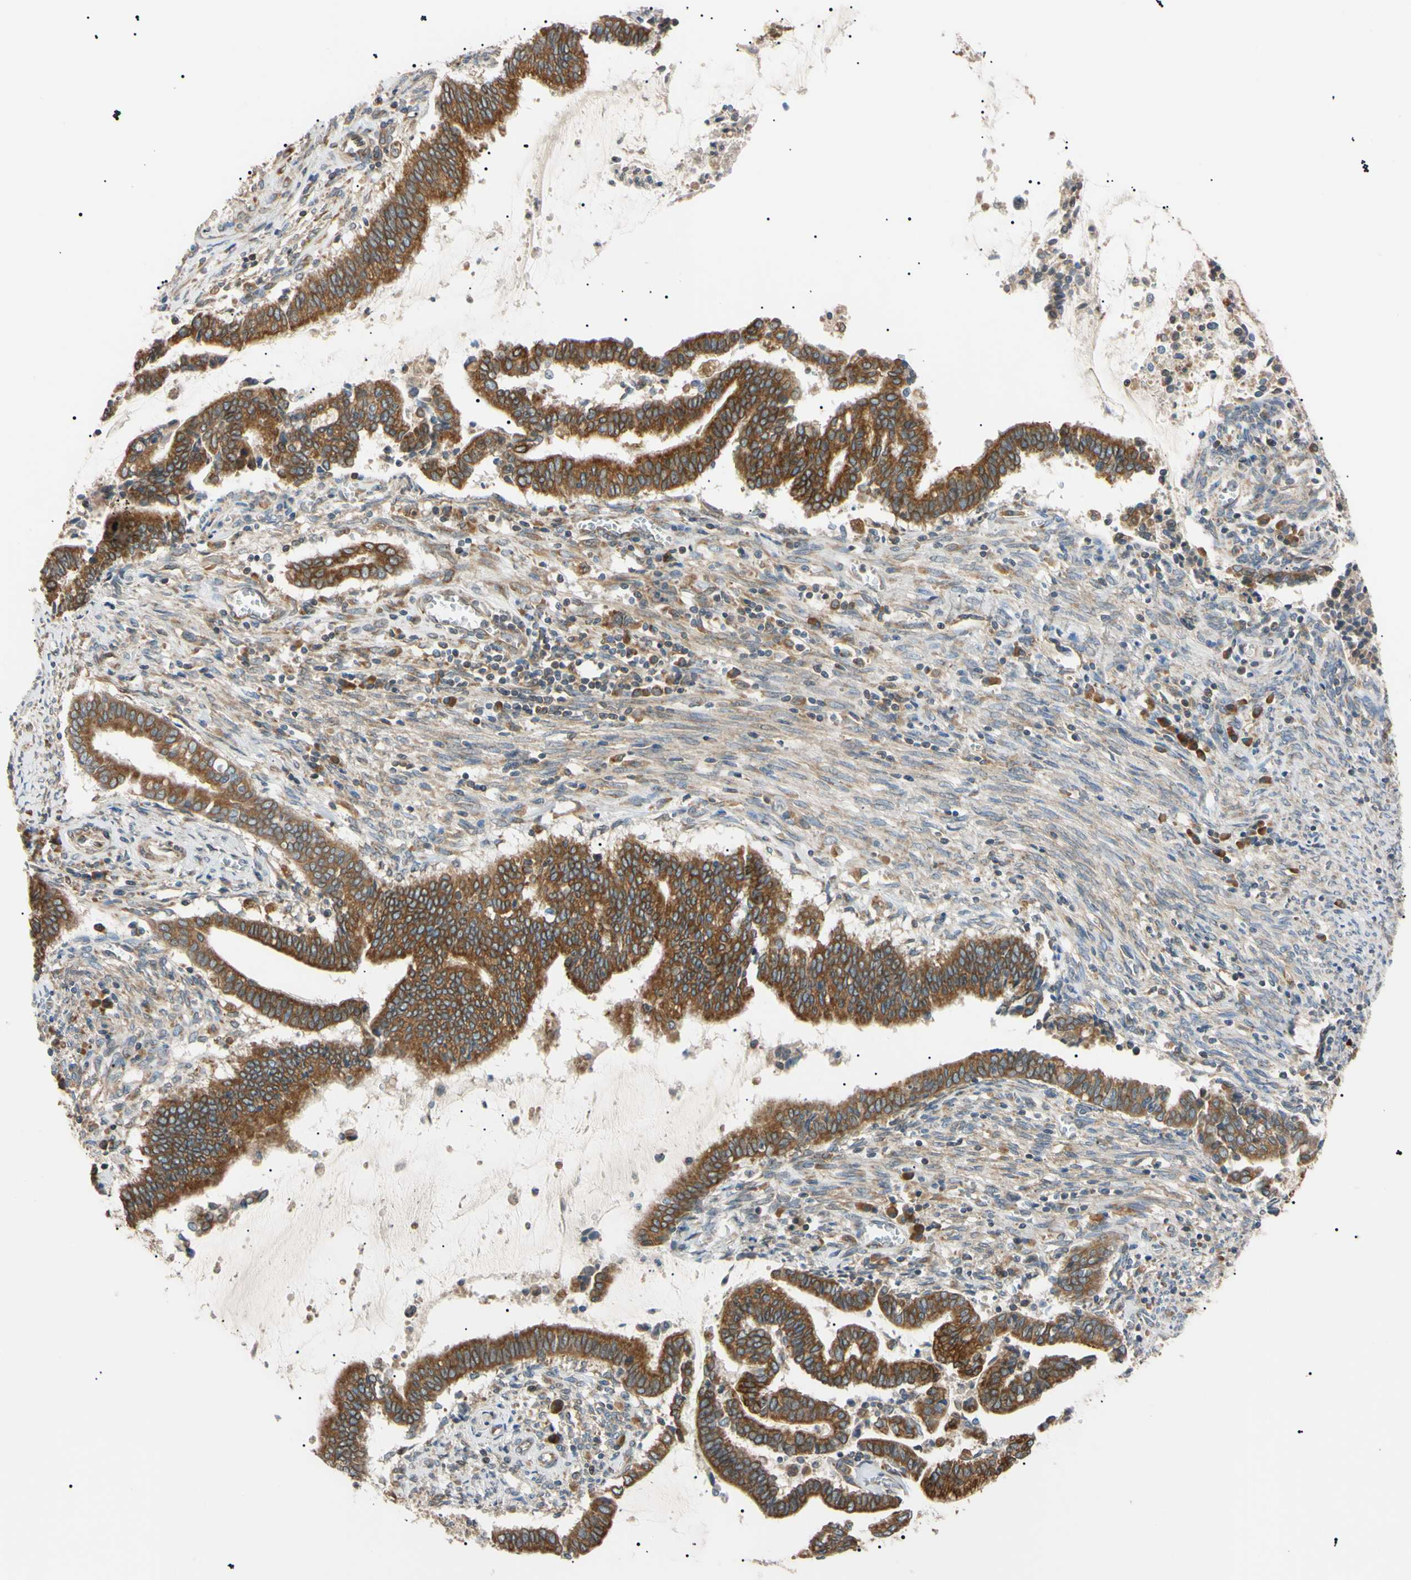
{"staining": {"intensity": "strong", "quantity": ">75%", "location": "cytoplasmic/membranous"}, "tissue": "cervical cancer", "cell_type": "Tumor cells", "image_type": "cancer", "snomed": [{"axis": "morphology", "description": "Adenocarcinoma, NOS"}, {"axis": "topography", "description": "Cervix"}], "caption": "Cervical cancer stained for a protein displays strong cytoplasmic/membranous positivity in tumor cells. Immunohistochemistry (ihc) stains the protein in brown and the nuclei are stained blue.", "gene": "VAPA", "patient": {"sex": "female", "age": 44}}